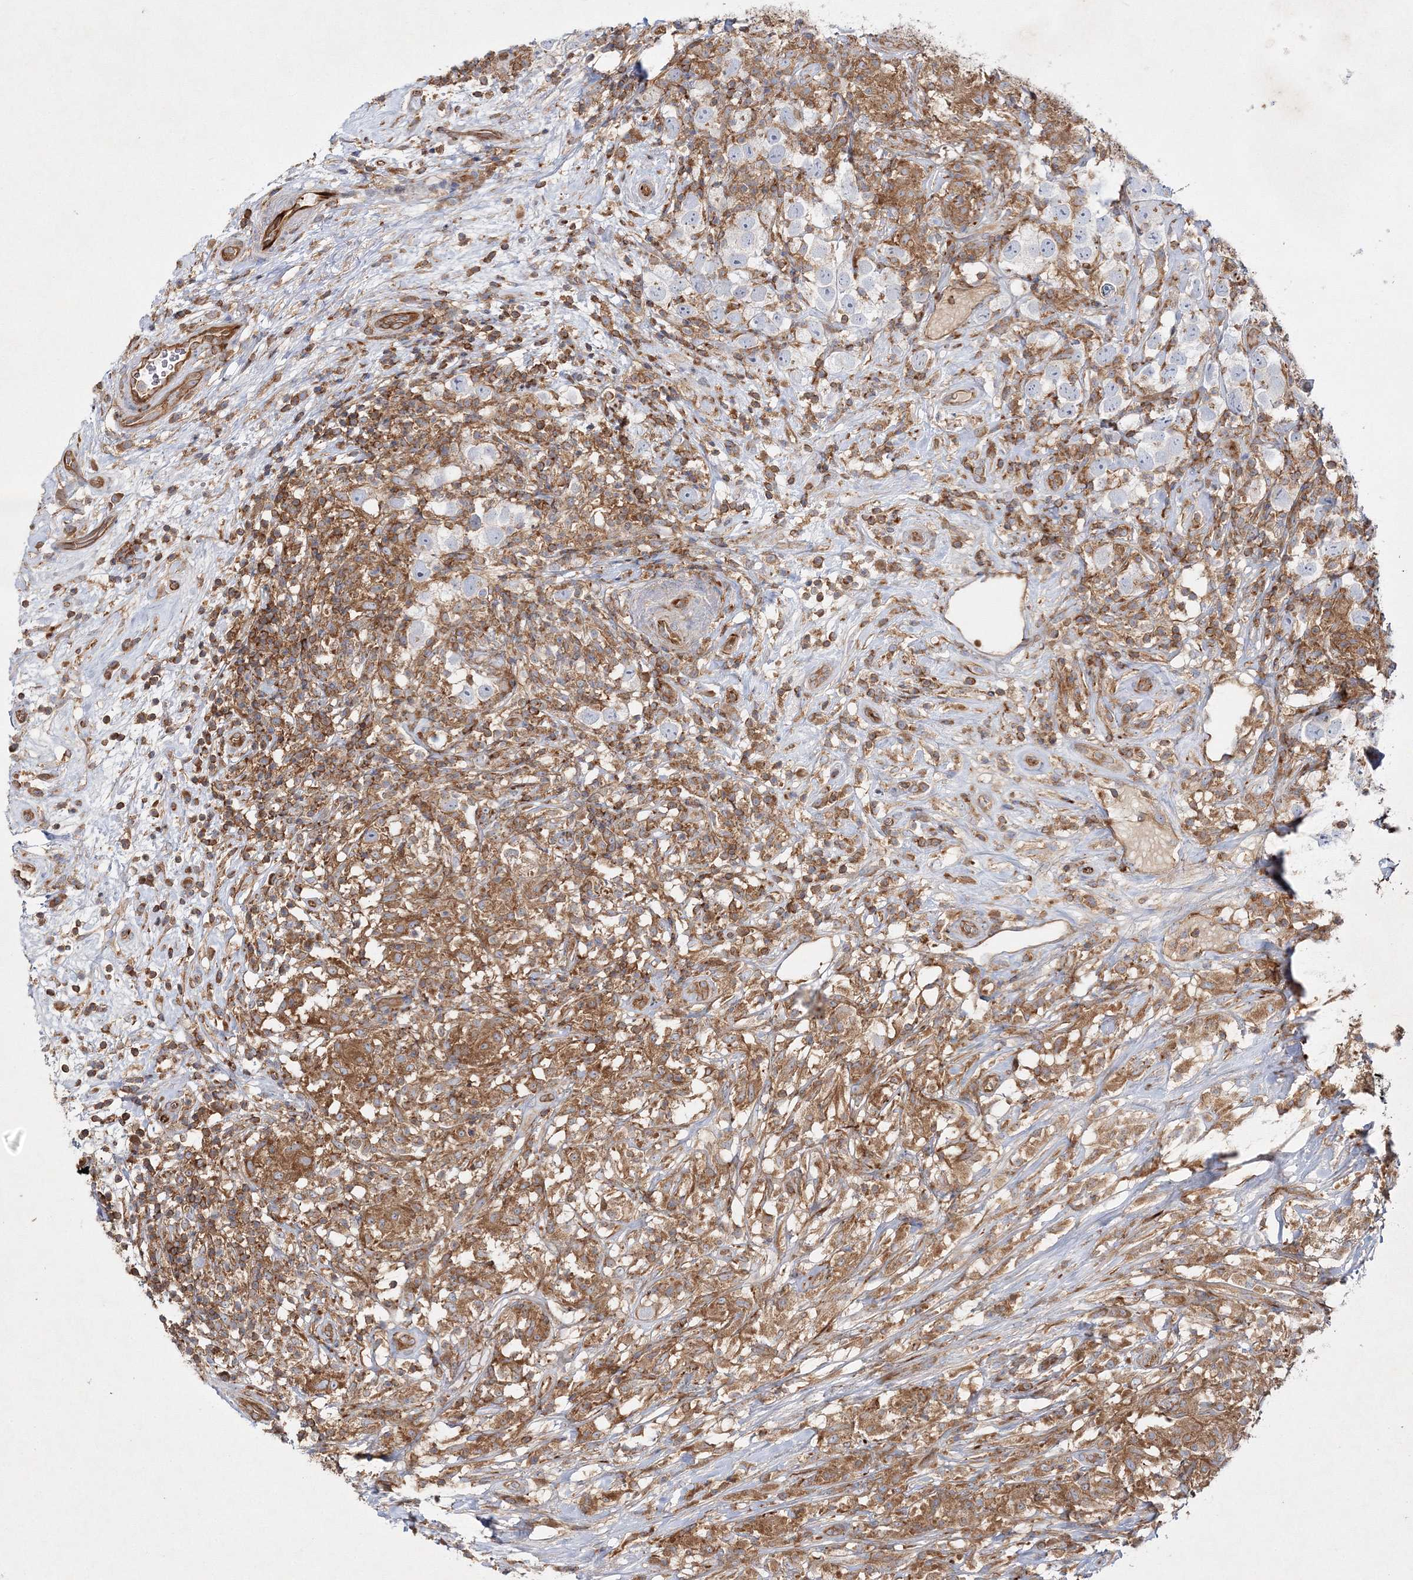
{"staining": {"intensity": "negative", "quantity": "none", "location": "none"}, "tissue": "testis cancer", "cell_type": "Tumor cells", "image_type": "cancer", "snomed": [{"axis": "morphology", "description": "Seminoma, NOS"}, {"axis": "topography", "description": "Testis"}], "caption": "Seminoma (testis) stained for a protein using IHC exhibits no expression tumor cells.", "gene": "WDR37", "patient": {"sex": "male", "age": 49}}